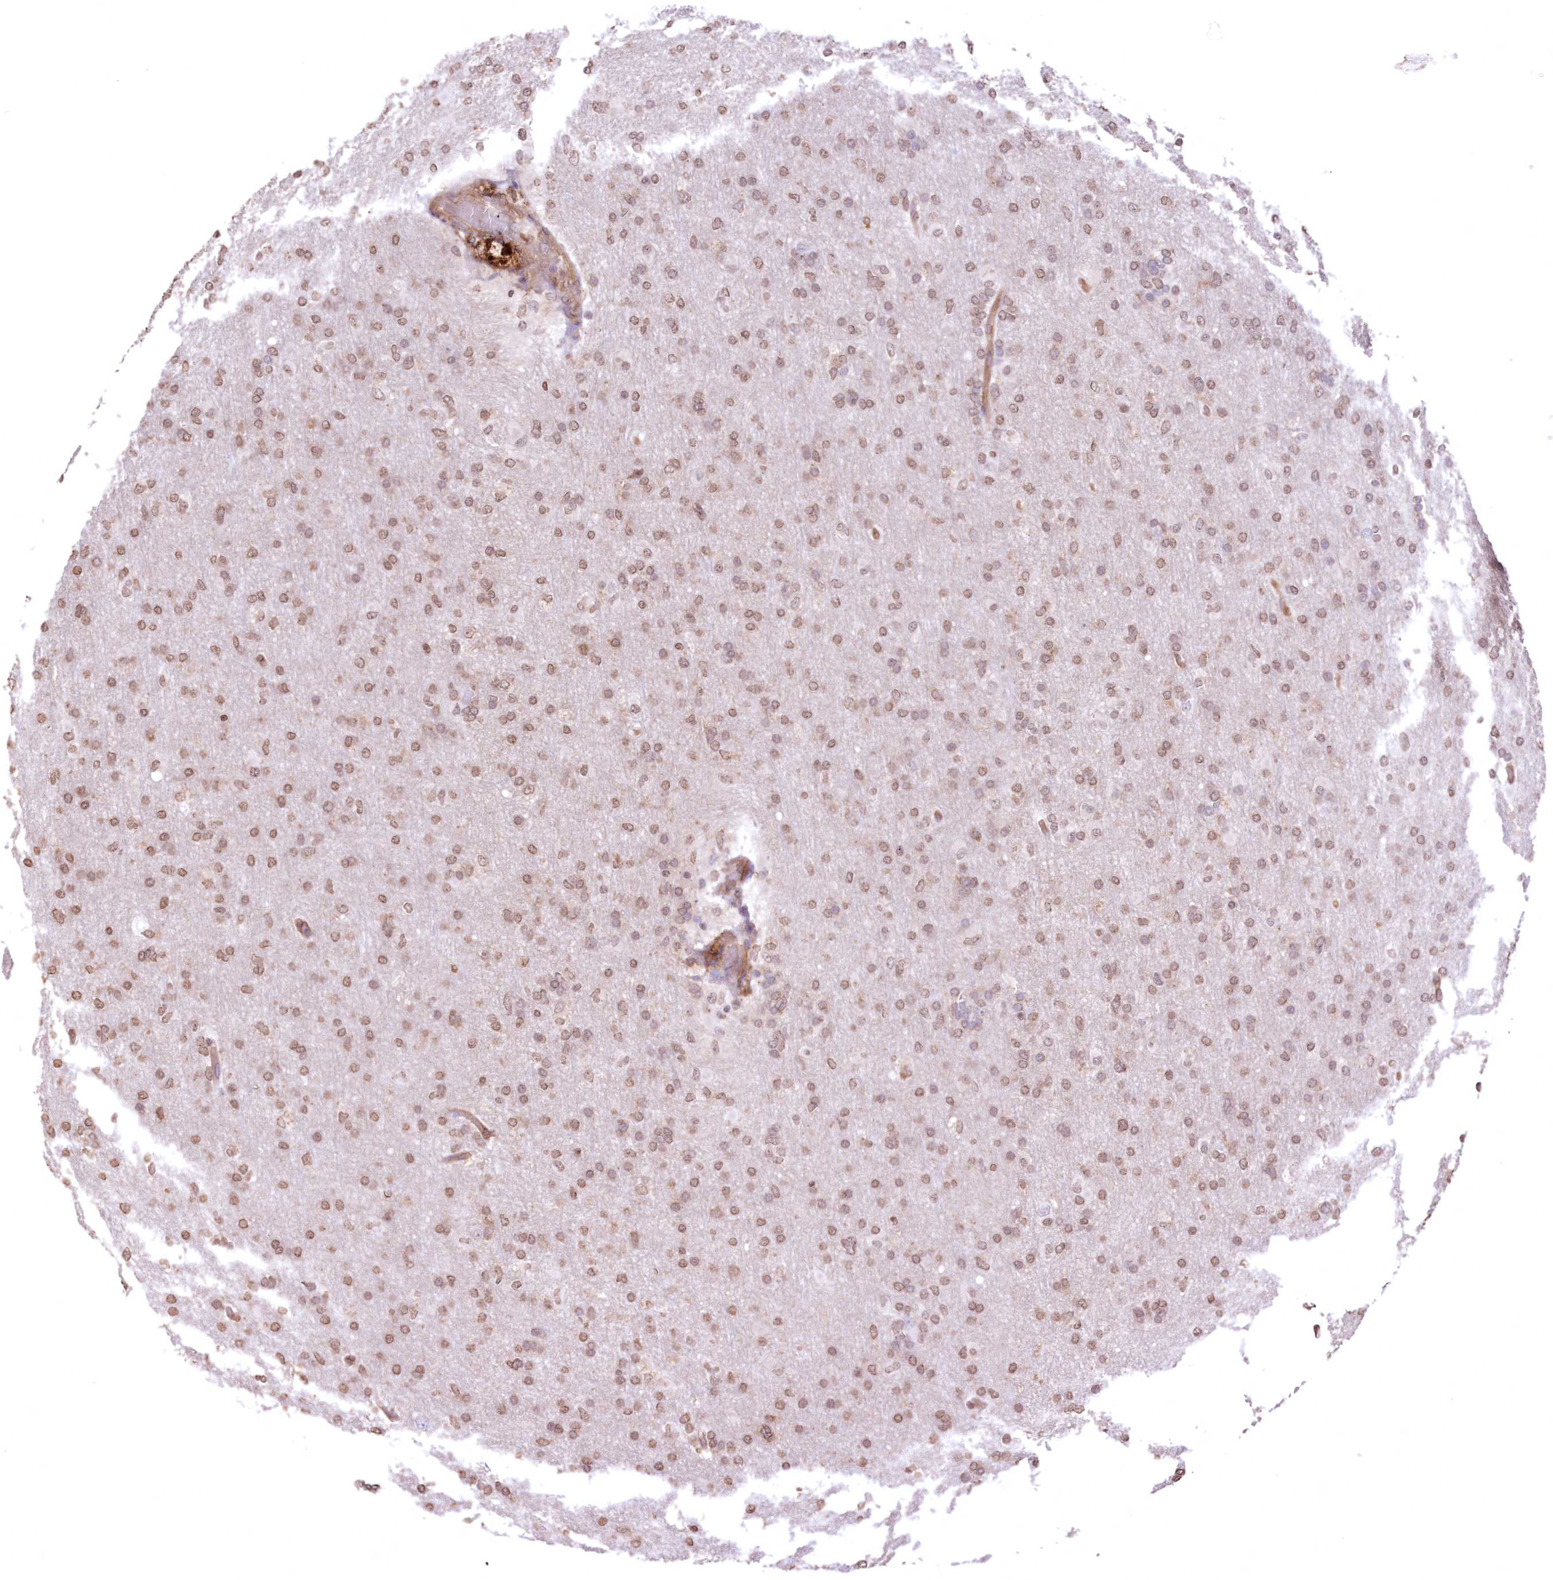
{"staining": {"intensity": "moderate", "quantity": ">75%", "location": "nuclear"}, "tissue": "glioma", "cell_type": "Tumor cells", "image_type": "cancer", "snomed": [{"axis": "morphology", "description": "Glioma, malignant, High grade"}, {"axis": "topography", "description": "Cerebral cortex"}], "caption": "This histopathology image reveals glioma stained with immunohistochemistry (IHC) to label a protein in brown. The nuclear of tumor cells show moderate positivity for the protein. Nuclei are counter-stained blue.", "gene": "FCHO2", "patient": {"sex": "female", "age": 36}}